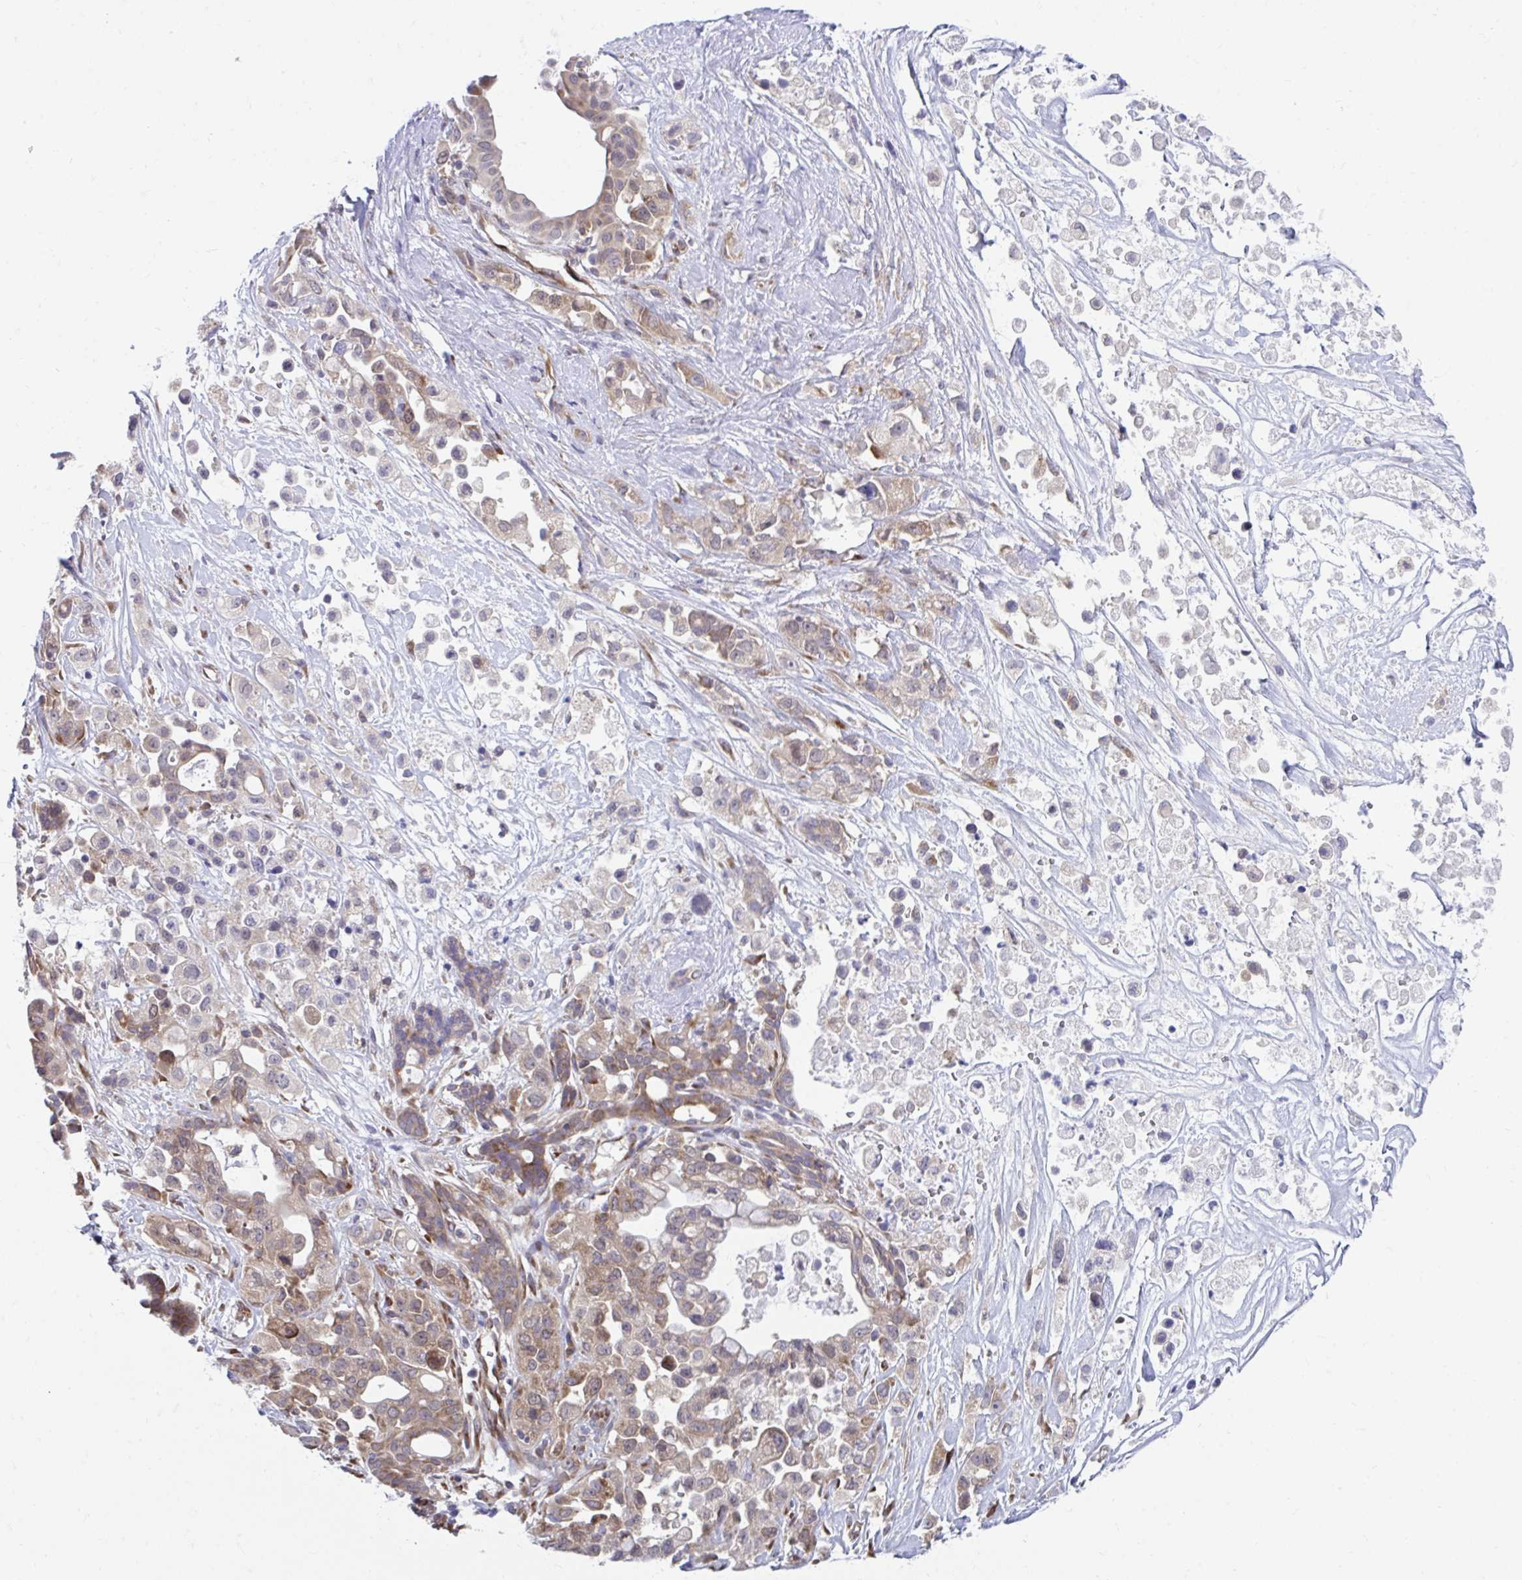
{"staining": {"intensity": "moderate", "quantity": ">75%", "location": "cytoplasmic/membranous"}, "tissue": "pancreatic cancer", "cell_type": "Tumor cells", "image_type": "cancer", "snomed": [{"axis": "morphology", "description": "Adenocarcinoma, NOS"}, {"axis": "topography", "description": "Pancreas"}], "caption": "This photomicrograph demonstrates IHC staining of pancreatic cancer (adenocarcinoma), with medium moderate cytoplasmic/membranous expression in about >75% of tumor cells.", "gene": "SELENON", "patient": {"sex": "male", "age": 44}}